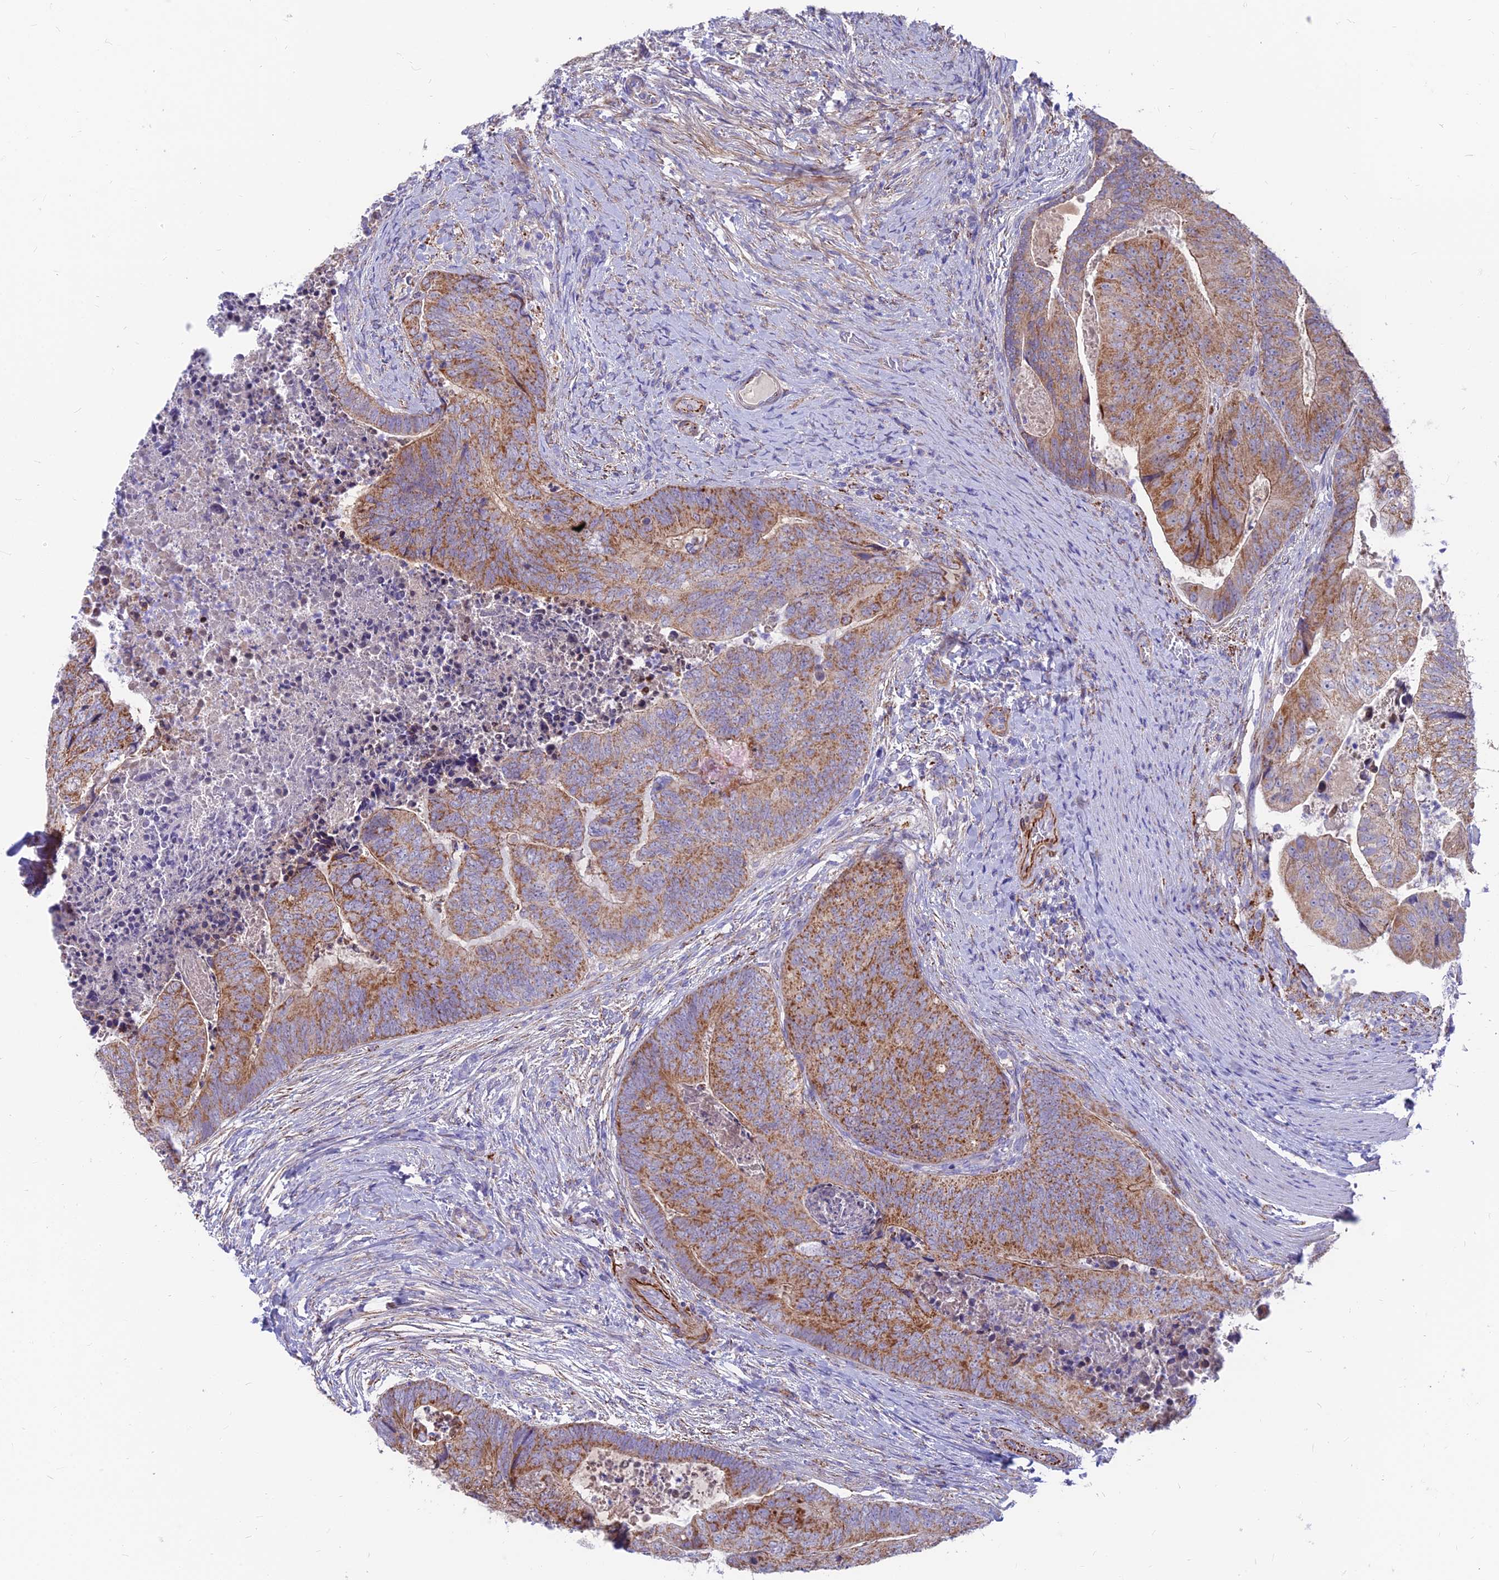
{"staining": {"intensity": "moderate", "quantity": ">75%", "location": "cytoplasmic/membranous"}, "tissue": "colorectal cancer", "cell_type": "Tumor cells", "image_type": "cancer", "snomed": [{"axis": "morphology", "description": "Adenocarcinoma, NOS"}, {"axis": "topography", "description": "Colon"}], "caption": "Colorectal adenocarcinoma tissue demonstrates moderate cytoplasmic/membranous positivity in about >75% of tumor cells, visualized by immunohistochemistry.", "gene": "TIGD6", "patient": {"sex": "female", "age": 67}}